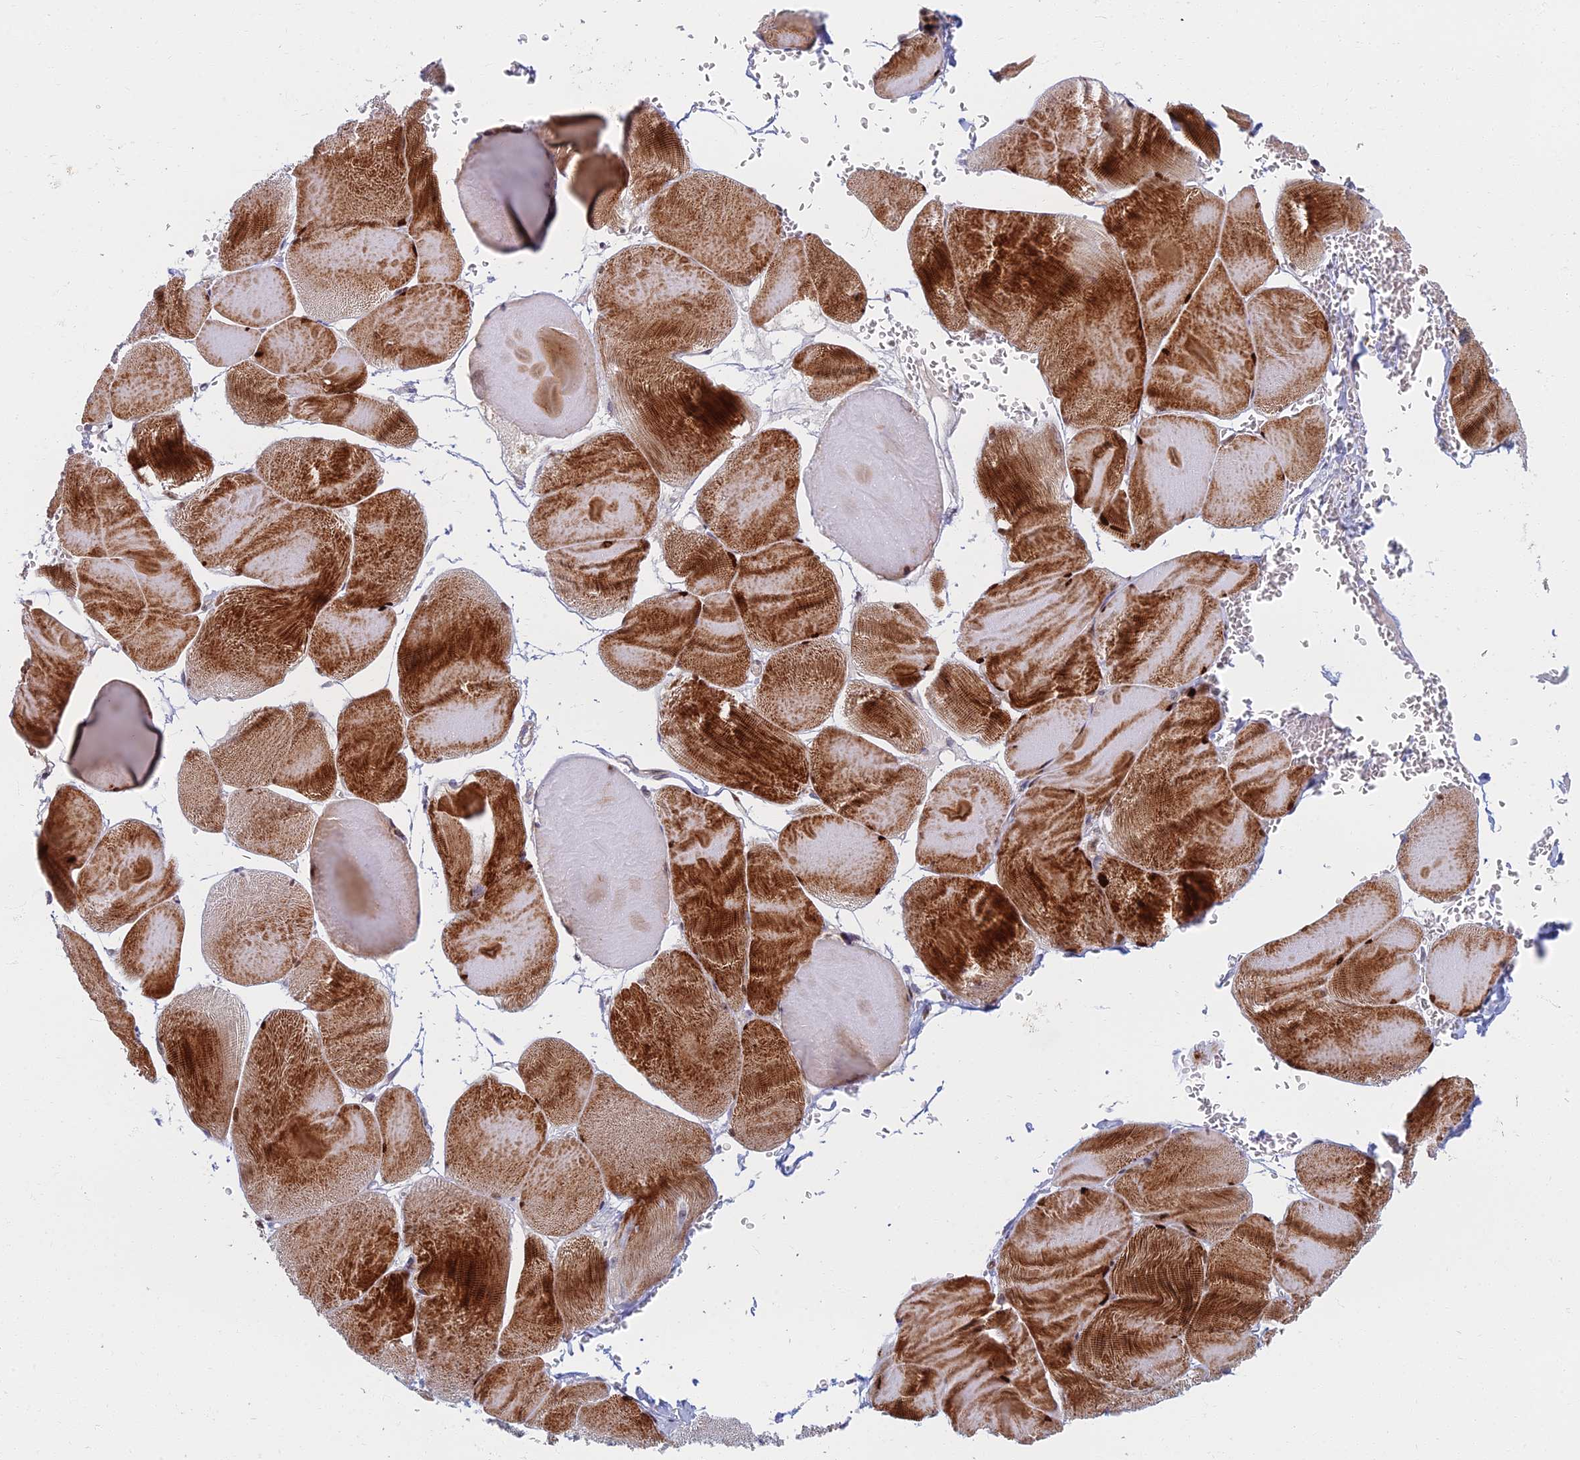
{"staining": {"intensity": "strong", "quantity": ">75%", "location": "cytoplasmic/membranous"}, "tissue": "skeletal muscle", "cell_type": "Myocytes", "image_type": "normal", "snomed": [{"axis": "morphology", "description": "Normal tissue, NOS"}, {"axis": "morphology", "description": "Basal cell carcinoma"}, {"axis": "topography", "description": "Skeletal muscle"}], "caption": "Immunohistochemistry (DAB) staining of normal human skeletal muscle reveals strong cytoplasmic/membranous protein expression in about >75% of myocytes.", "gene": "C15orf40", "patient": {"sex": "female", "age": 64}}